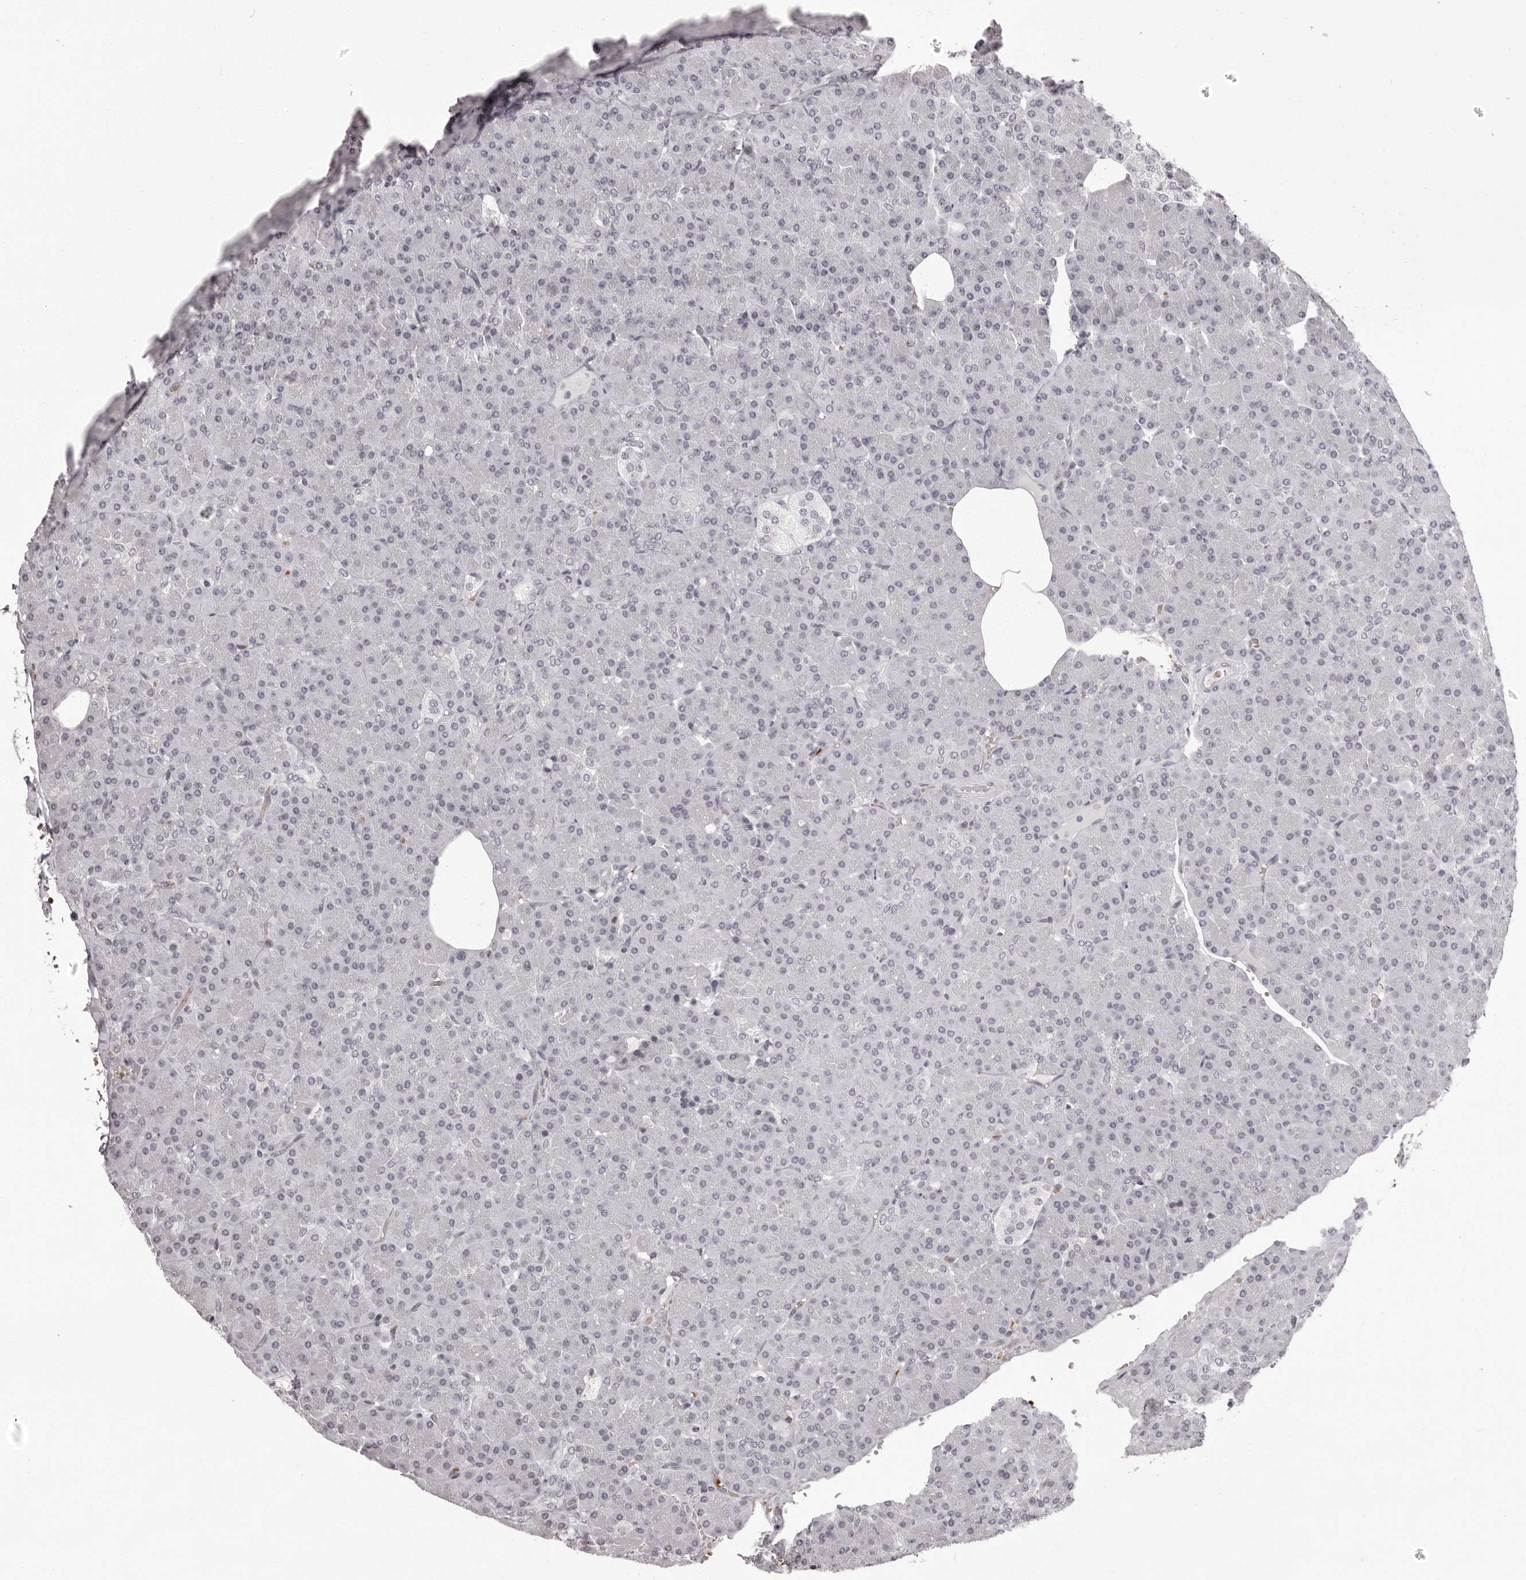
{"staining": {"intensity": "negative", "quantity": "none", "location": "none"}, "tissue": "pancreas", "cell_type": "Exocrine glandular cells", "image_type": "normal", "snomed": [{"axis": "morphology", "description": "Normal tissue, NOS"}, {"axis": "topography", "description": "Pancreas"}], "caption": "Normal pancreas was stained to show a protein in brown. There is no significant staining in exocrine glandular cells. (IHC, brightfield microscopy, high magnification).", "gene": "C8orf74", "patient": {"sex": "female", "age": 43}}